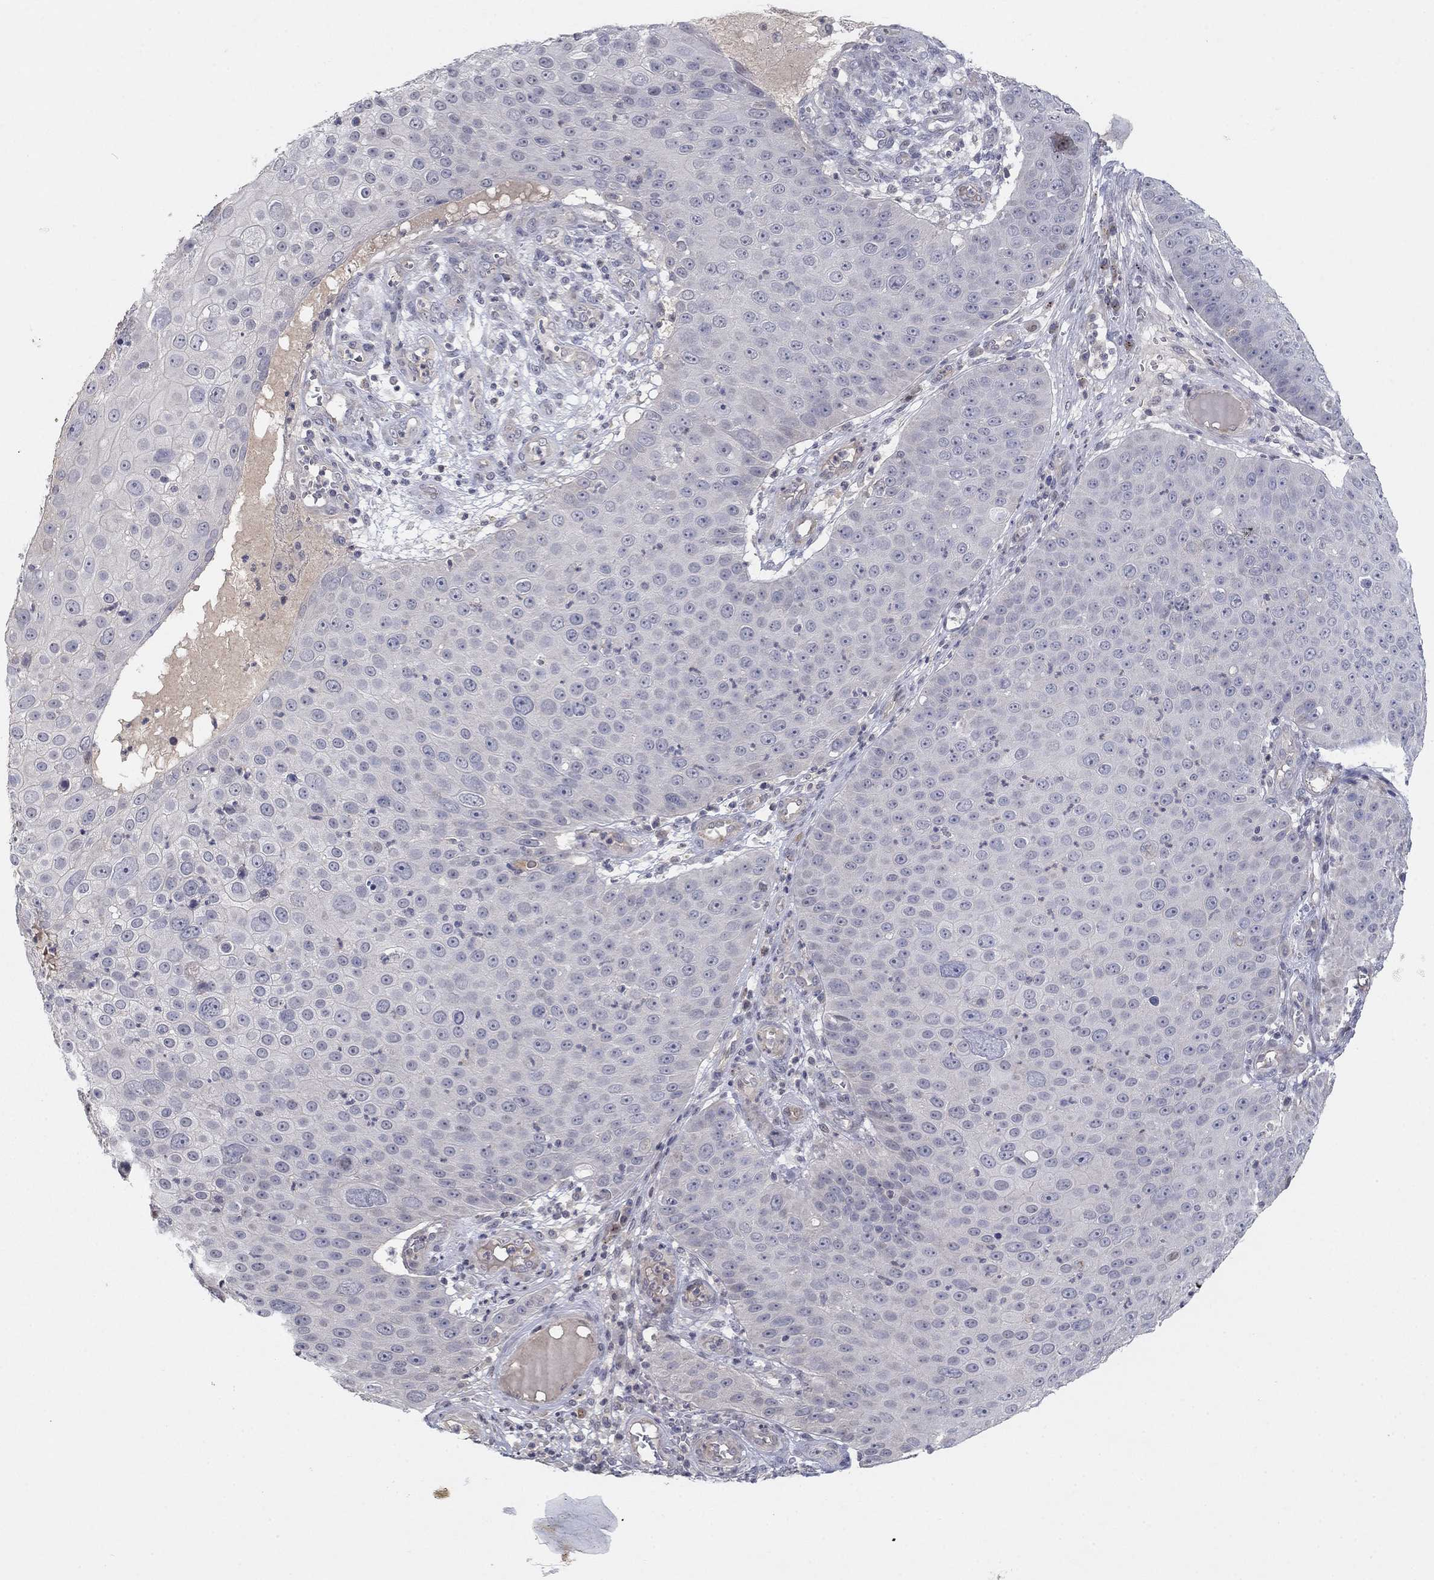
{"staining": {"intensity": "negative", "quantity": "none", "location": "none"}, "tissue": "skin cancer", "cell_type": "Tumor cells", "image_type": "cancer", "snomed": [{"axis": "morphology", "description": "Squamous cell carcinoma, NOS"}, {"axis": "topography", "description": "Skin"}], "caption": "This is an immunohistochemistry photomicrograph of skin squamous cell carcinoma. There is no expression in tumor cells.", "gene": "AMN1", "patient": {"sex": "male", "age": 71}}